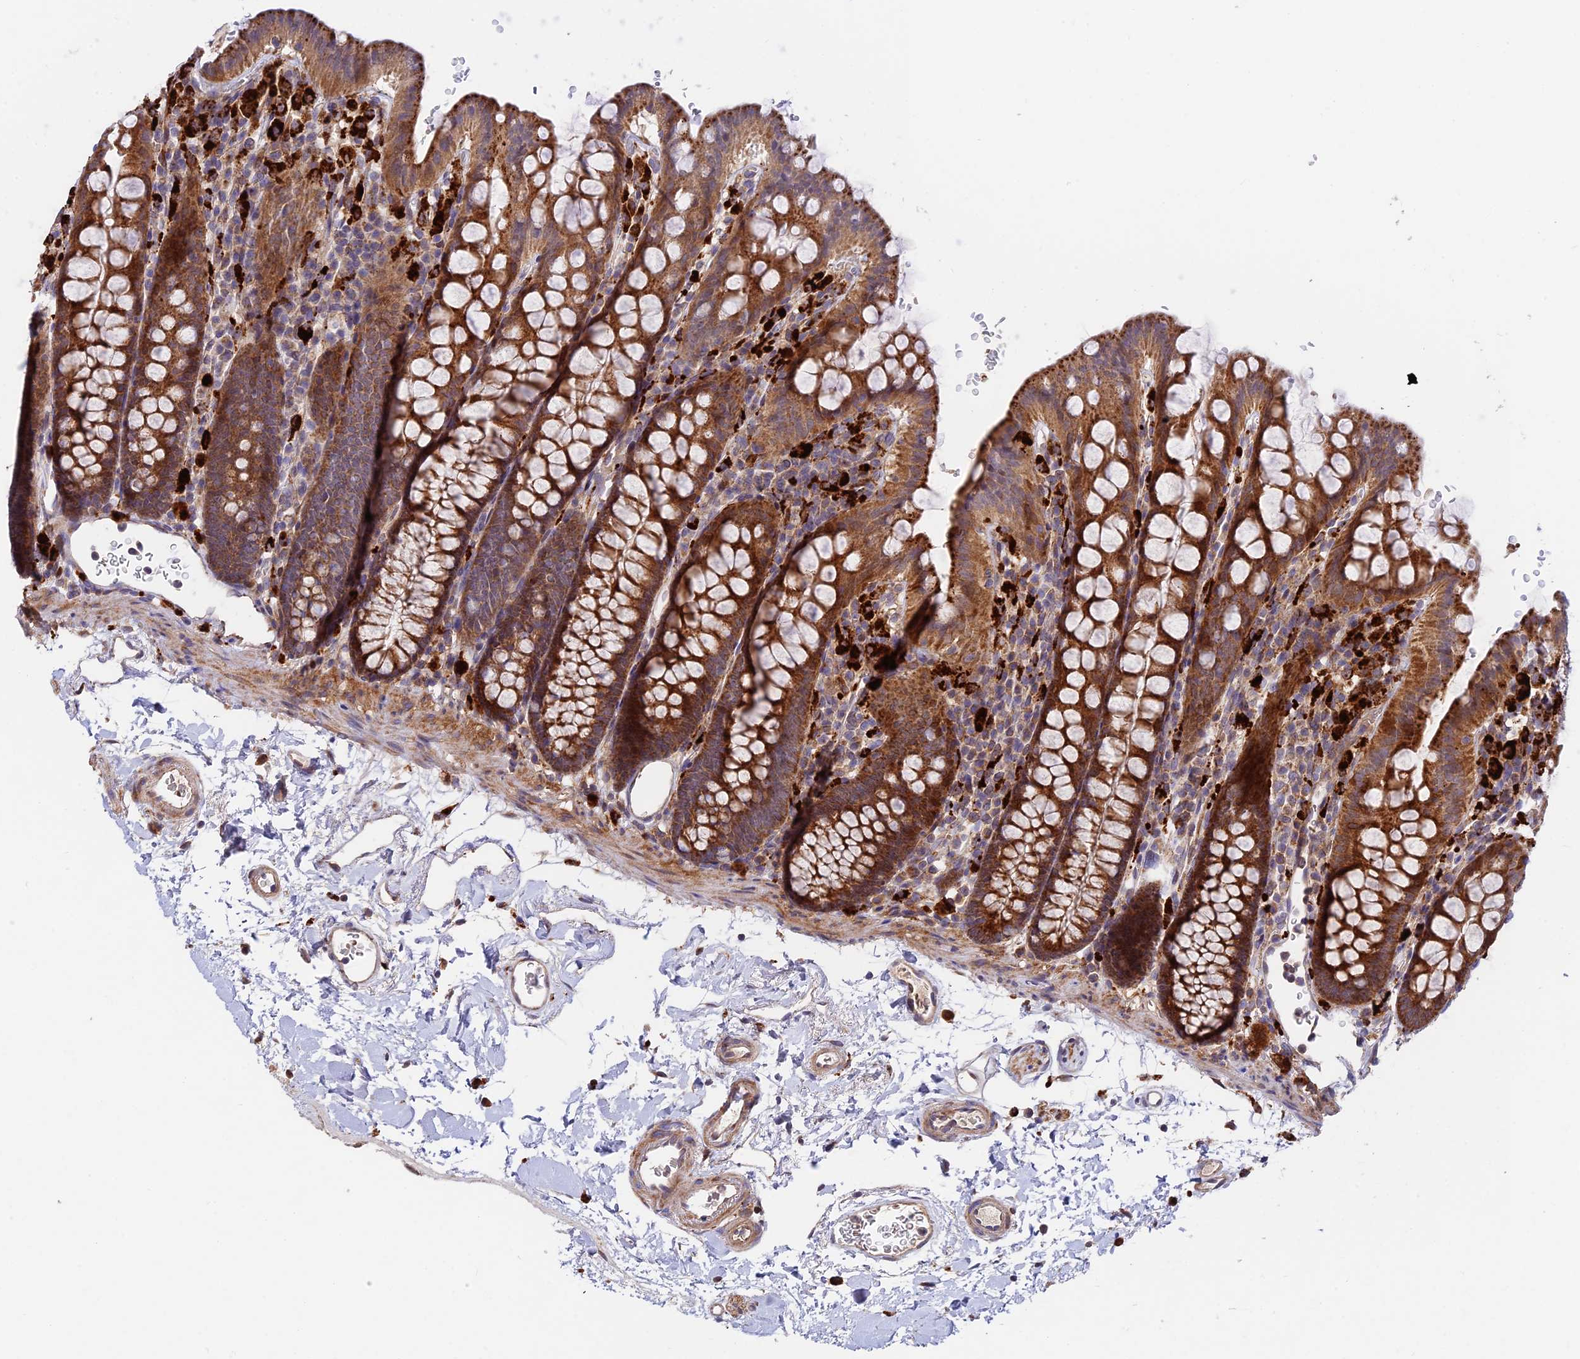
{"staining": {"intensity": "weak", "quantity": ">75%", "location": "cytoplasmic/membranous"}, "tissue": "colon", "cell_type": "Endothelial cells", "image_type": "normal", "snomed": [{"axis": "morphology", "description": "Normal tissue, NOS"}, {"axis": "topography", "description": "Colon"}], "caption": "Immunohistochemistry of normal human colon demonstrates low levels of weak cytoplasmic/membranous staining in about >75% of endothelial cells. The protein of interest is shown in brown color, while the nuclei are stained blue.", "gene": "FUOM", "patient": {"sex": "male", "age": 75}}